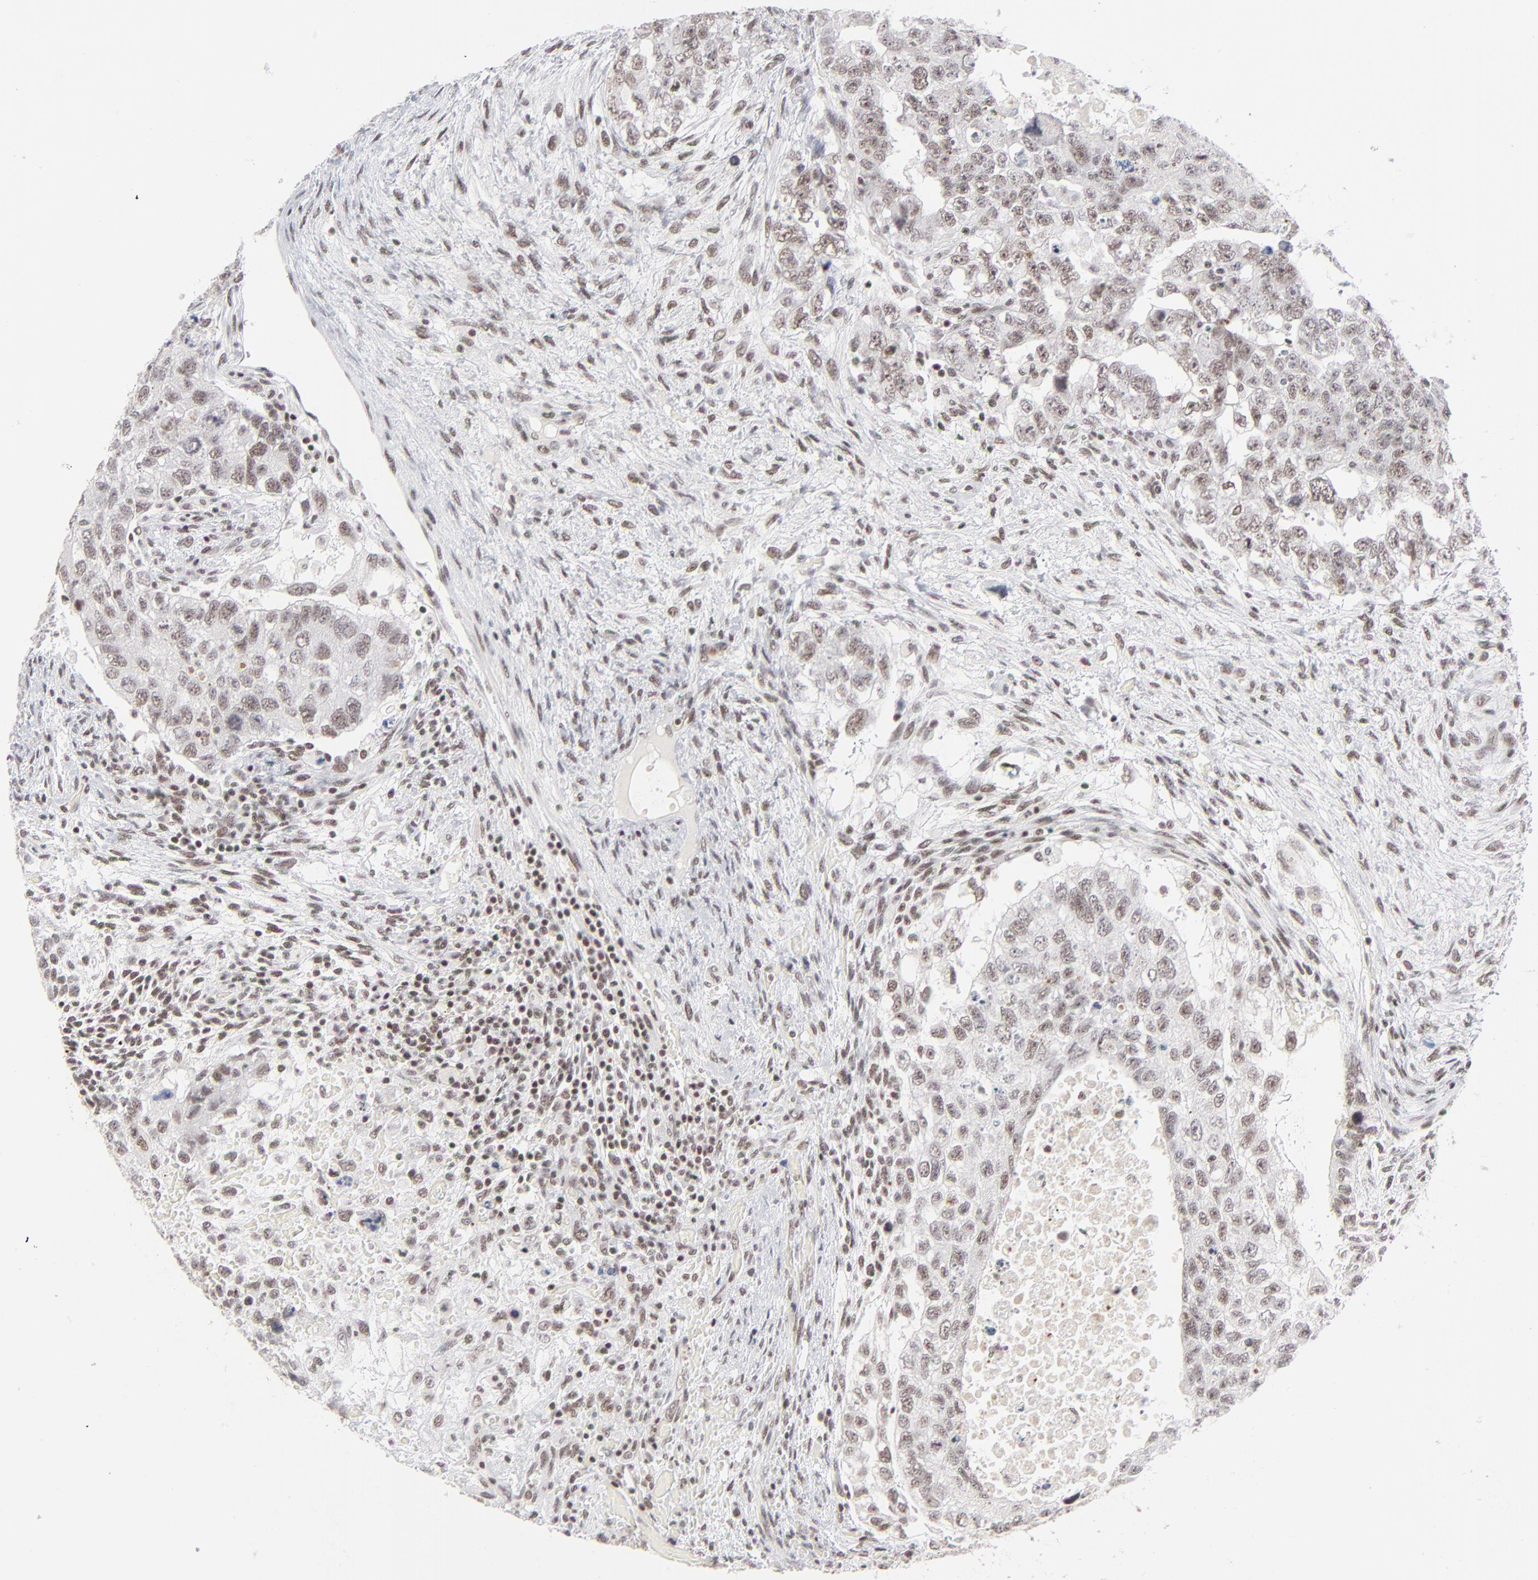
{"staining": {"intensity": "weak", "quantity": ">75%", "location": "nuclear"}, "tissue": "testis cancer", "cell_type": "Tumor cells", "image_type": "cancer", "snomed": [{"axis": "morphology", "description": "Carcinoma, Embryonal, NOS"}, {"axis": "topography", "description": "Testis"}], "caption": "Human testis embryonal carcinoma stained with a brown dye shows weak nuclear positive expression in about >75% of tumor cells.", "gene": "ZNF143", "patient": {"sex": "male", "age": 36}}